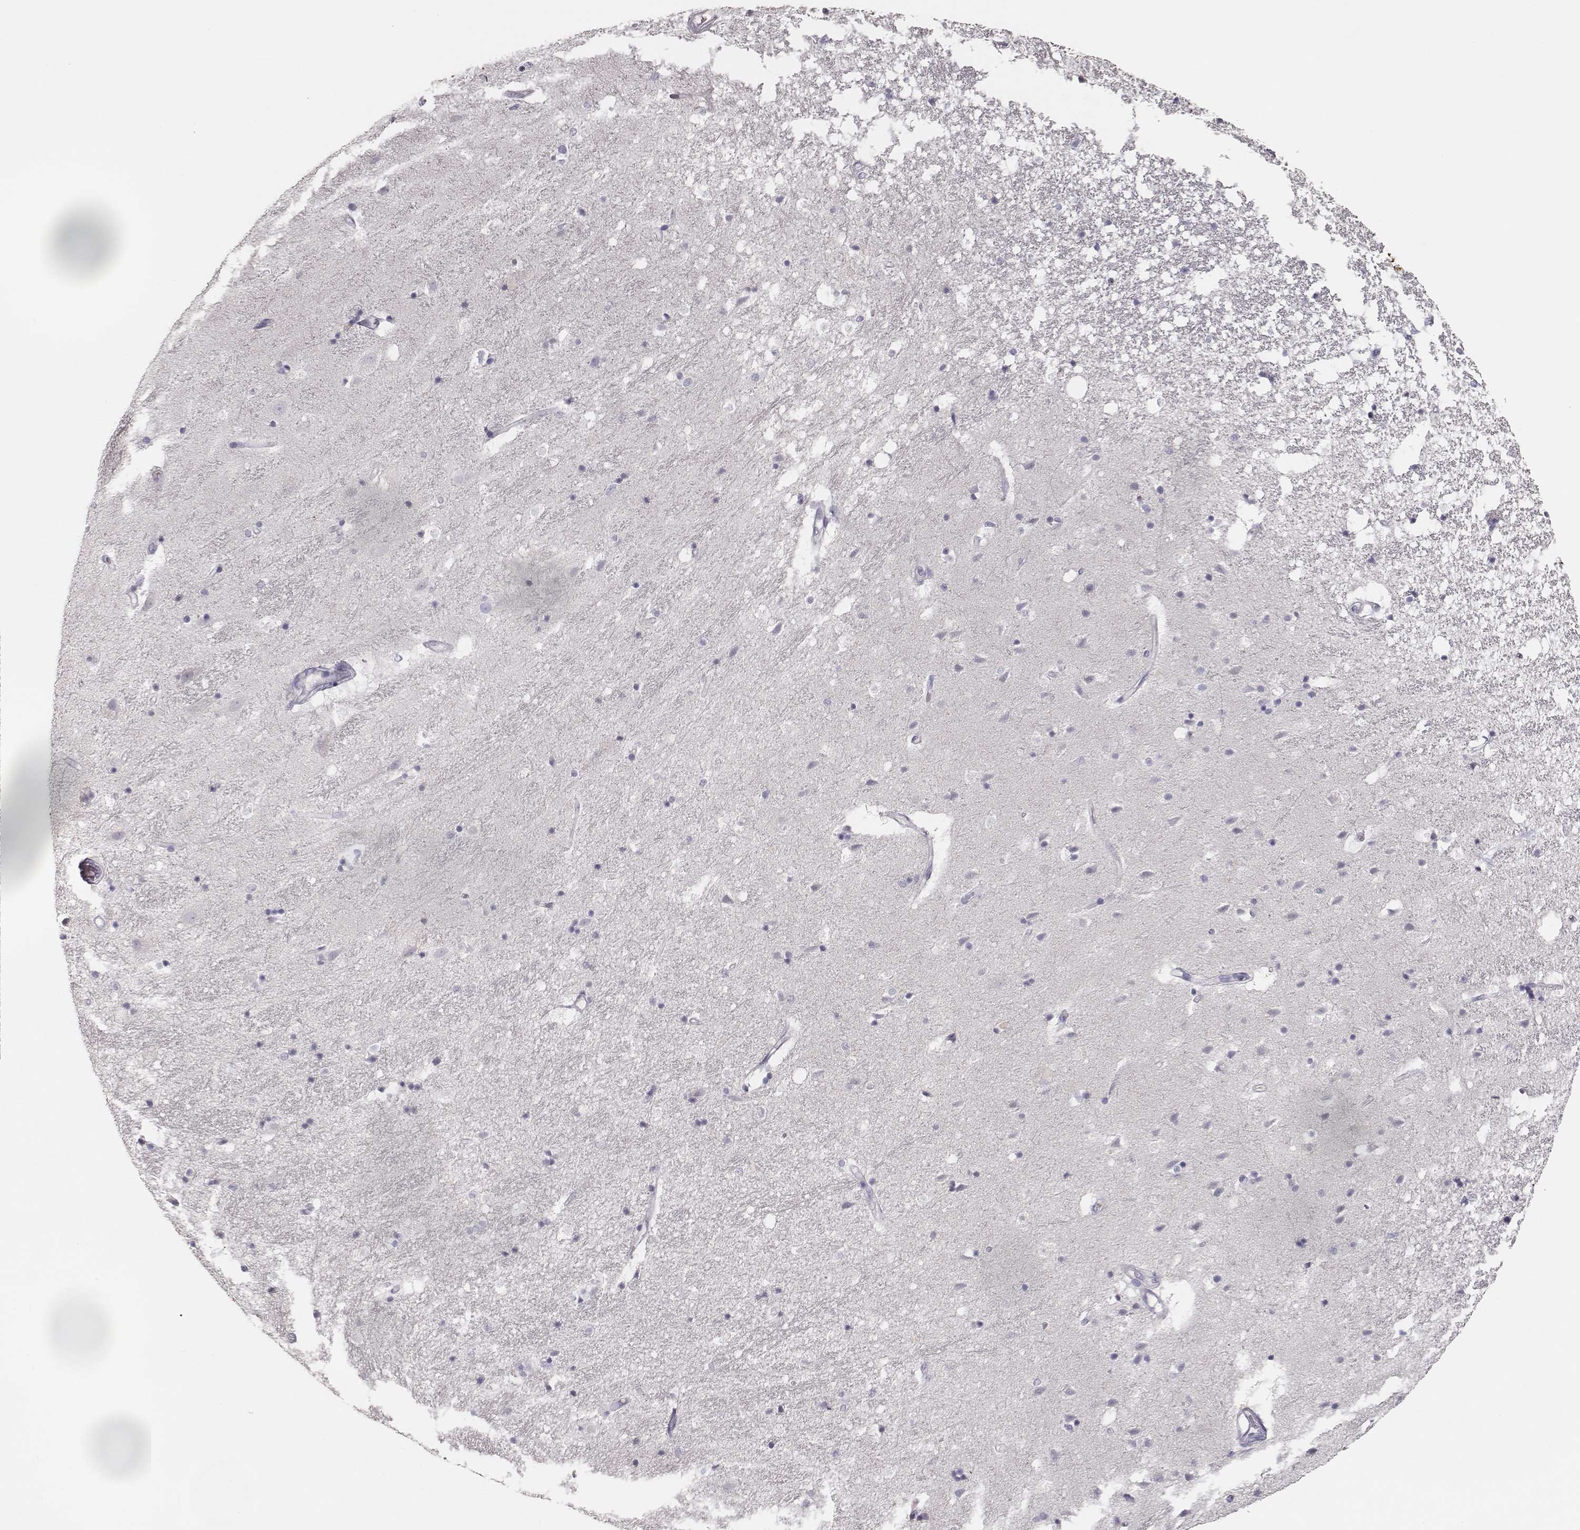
{"staining": {"intensity": "negative", "quantity": "none", "location": "none"}, "tissue": "hippocampus", "cell_type": "Glial cells", "image_type": "normal", "snomed": [{"axis": "morphology", "description": "Normal tissue, NOS"}, {"axis": "topography", "description": "Hippocampus"}], "caption": "High magnification brightfield microscopy of unremarkable hippocampus stained with DAB (3,3'-diaminobenzidine) (brown) and counterstained with hematoxylin (blue): glial cells show no significant expression. The staining is performed using DAB brown chromogen with nuclei counter-stained in using hematoxylin.", "gene": "MYH6", "patient": {"sex": "male", "age": 49}}